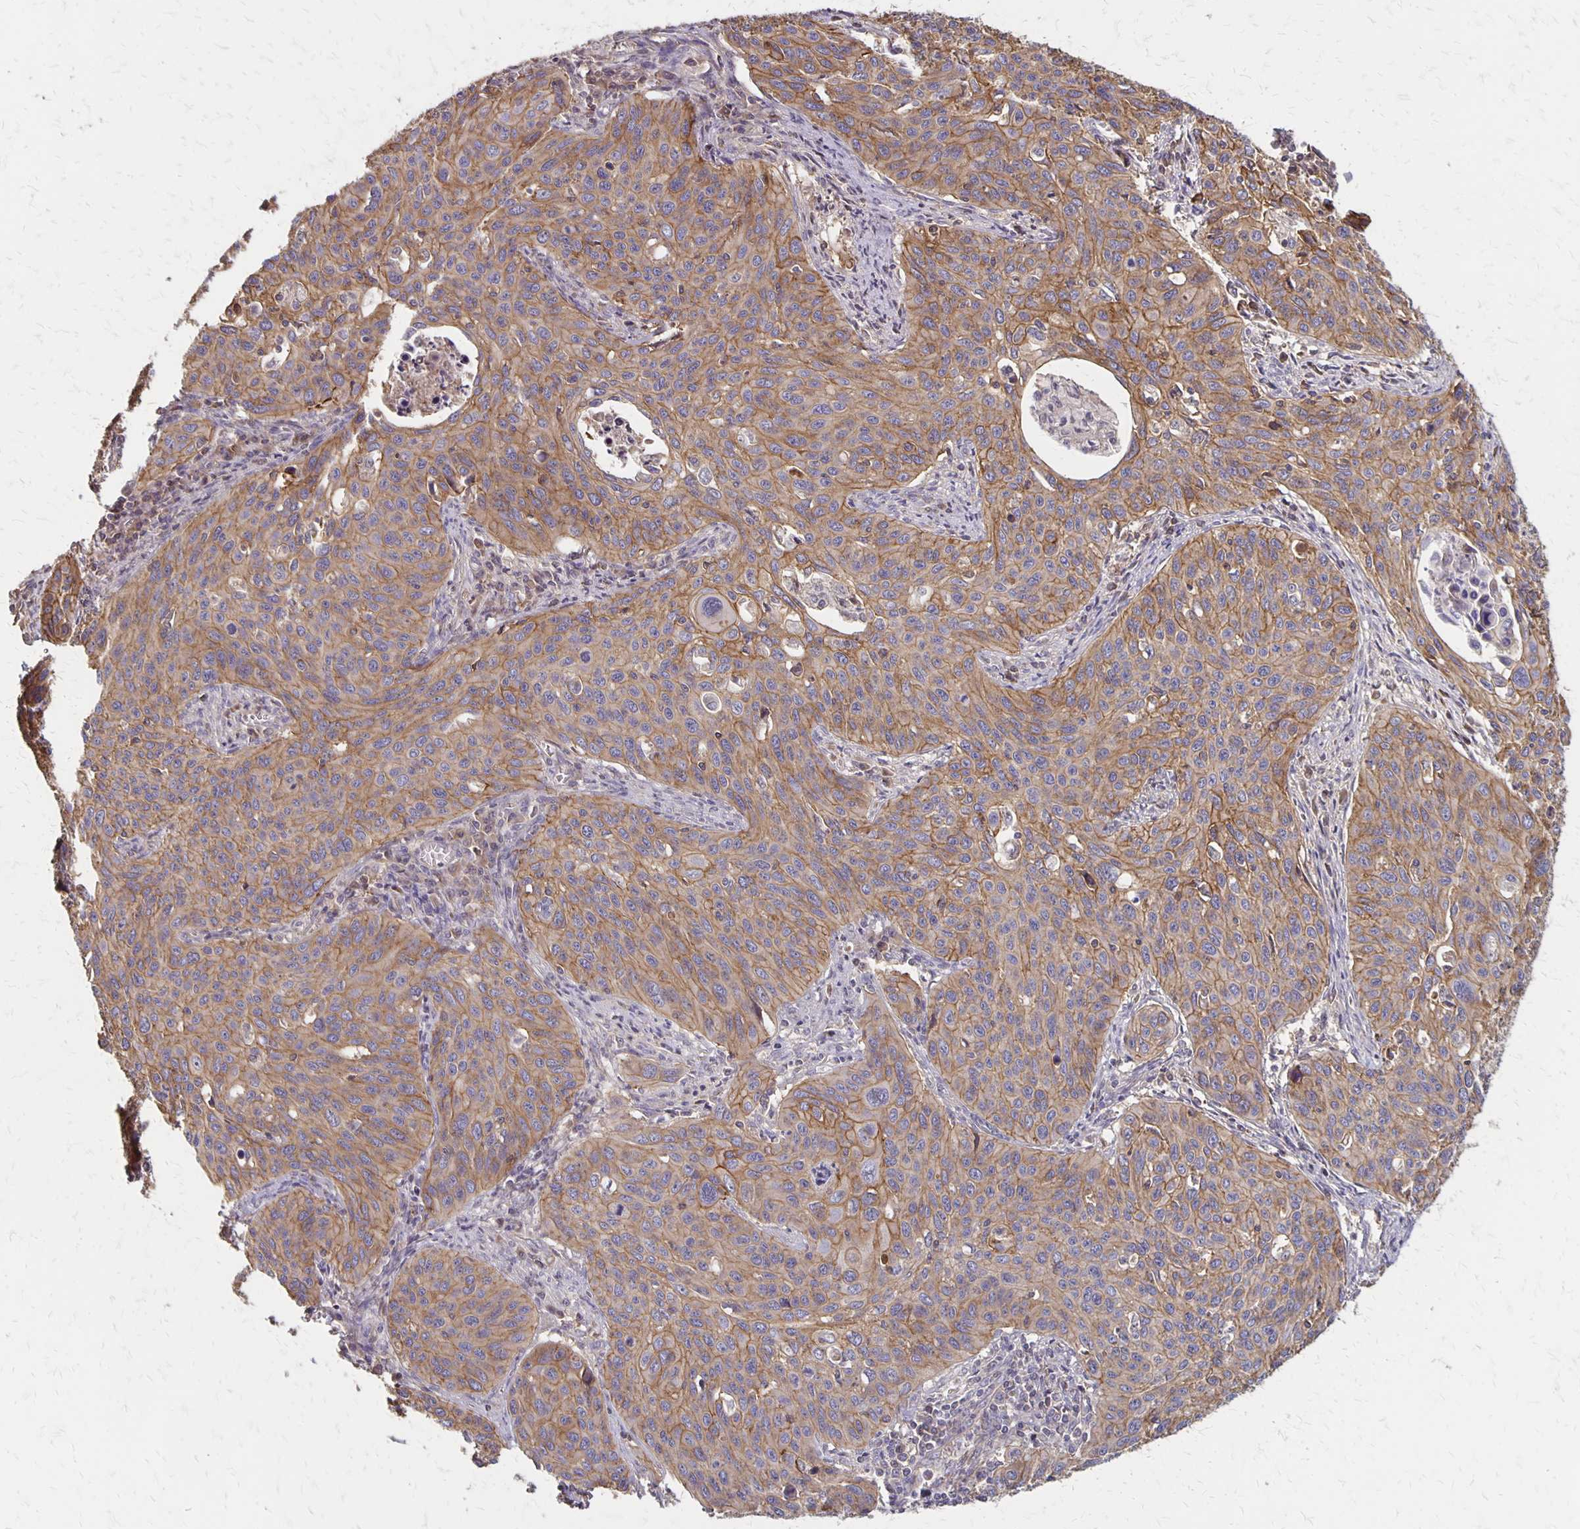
{"staining": {"intensity": "moderate", "quantity": ">75%", "location": "cytoplasmic/membranous"}, "tissue": "cervical cancer", "cell_type": "Tumor cells", "image_type": "cancer", "snomed": [{"axis": "morphology", "description": "Squamous cell carcinoma, NOS"}, {"axis": "topography", "description": "Cervix"}], "caption": "There is medium levels of moderate cytoplasmic/membranous positivity in tumor cells of cervical squamous cell carcinoma, as demonstrated by immunohistochemical staining (brown color).", "gene": "PROM2", "patient": {"sex": "female", "age": 31}}